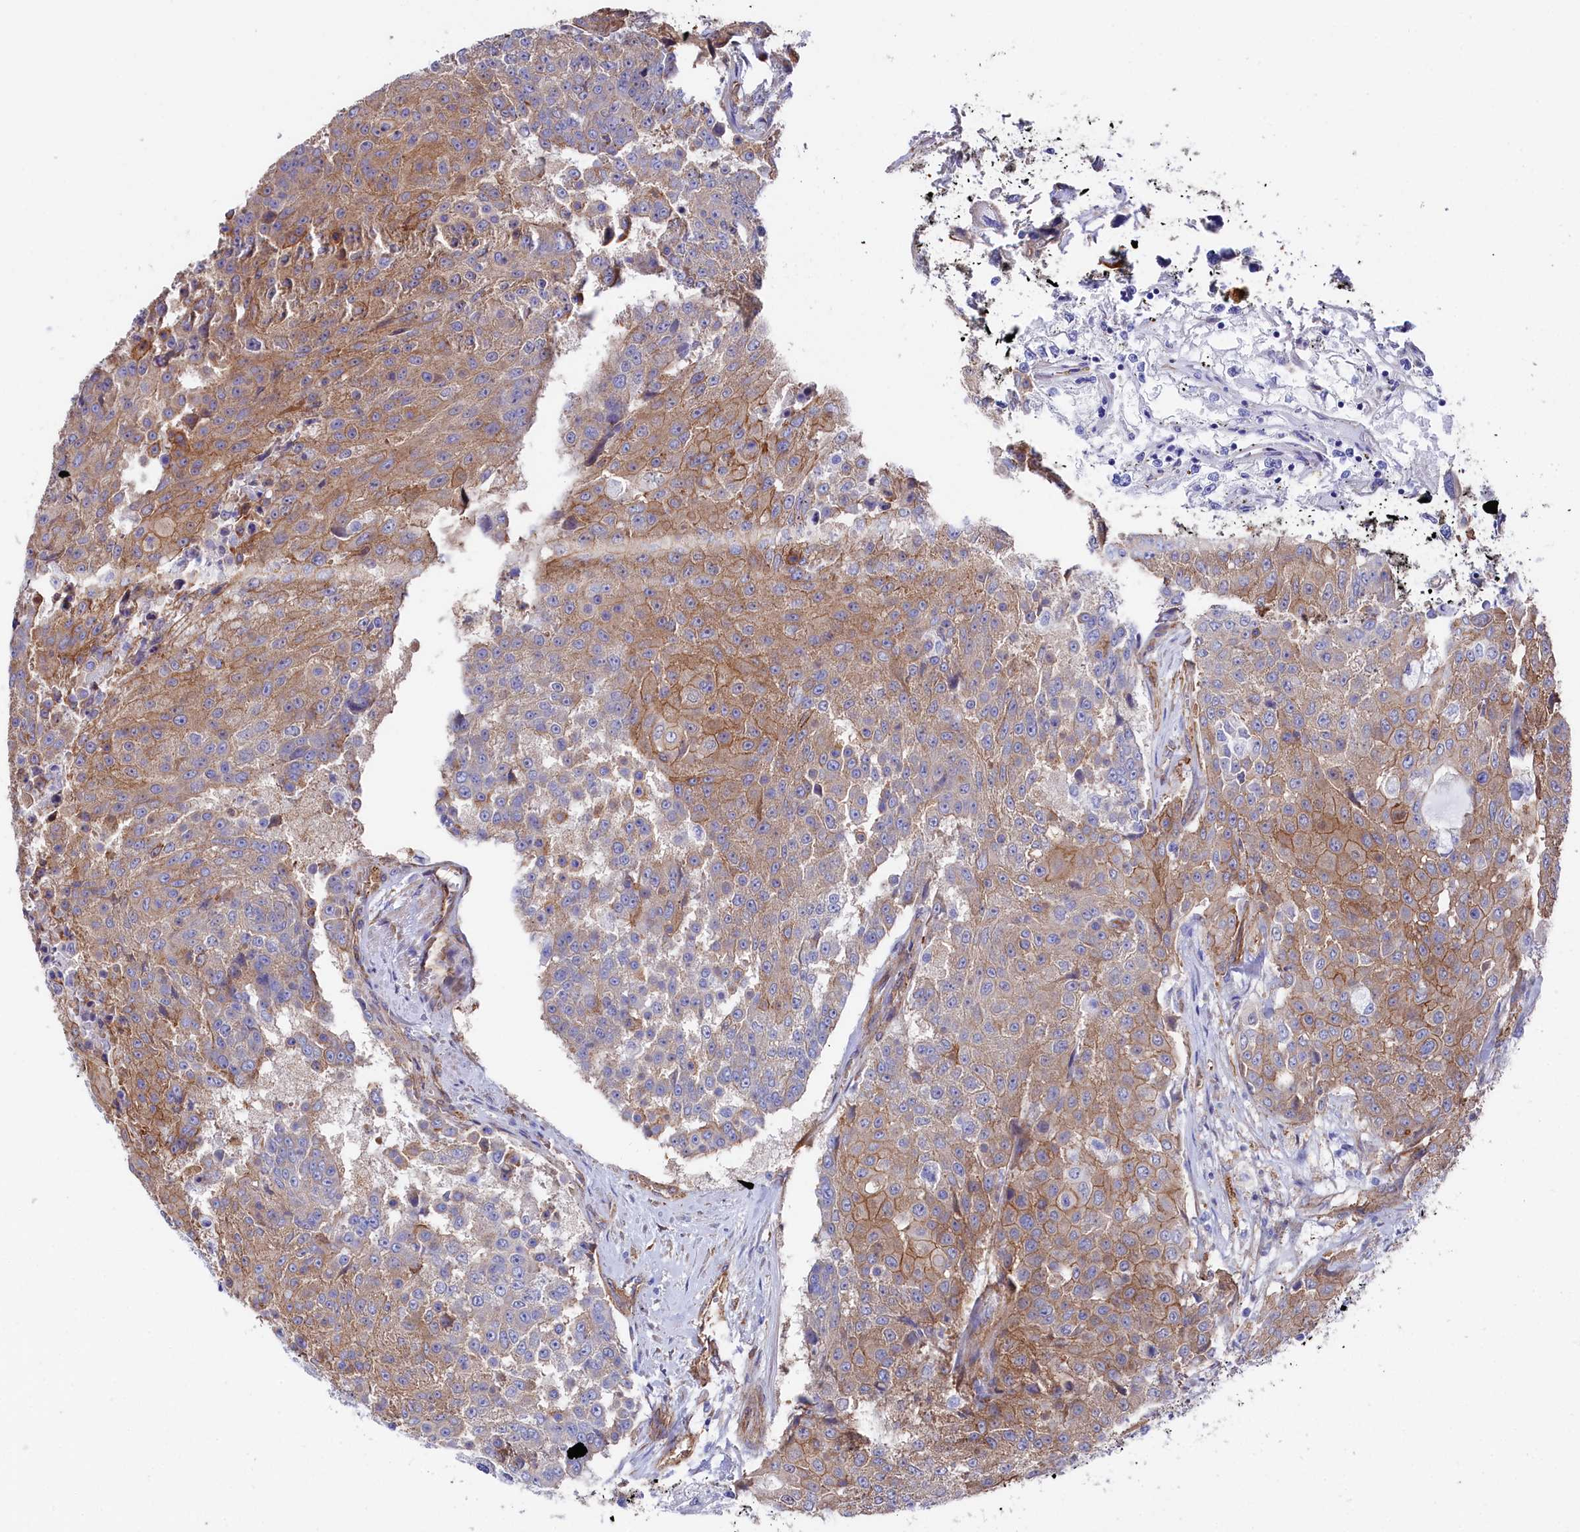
{"staining": {"intensity": "moderate", "quantity": ">75%", "location": "cytoplasmic/membranous"}, "tissue": "urothelial cancer", "cell_type": "Tumor cells", "image_type": "cancer", "snomed": [{"axis": "morphology", "description": "Urothelial carcinoma, High grade"}, {"axis": "topography", "description": "Urinary bladder"}], "caption": "Immunohistochemistry (IHC) (DAB (3,3'-diaminobenzidine)) staining of human high-grade urothelial carcinoma demonstrates moderate cytoplasmic/membranous protein positivity in approximately >75% of tumor cells.", "gene": "TNKS1BP1", "patient": {"sex": "female", "age": 63}}